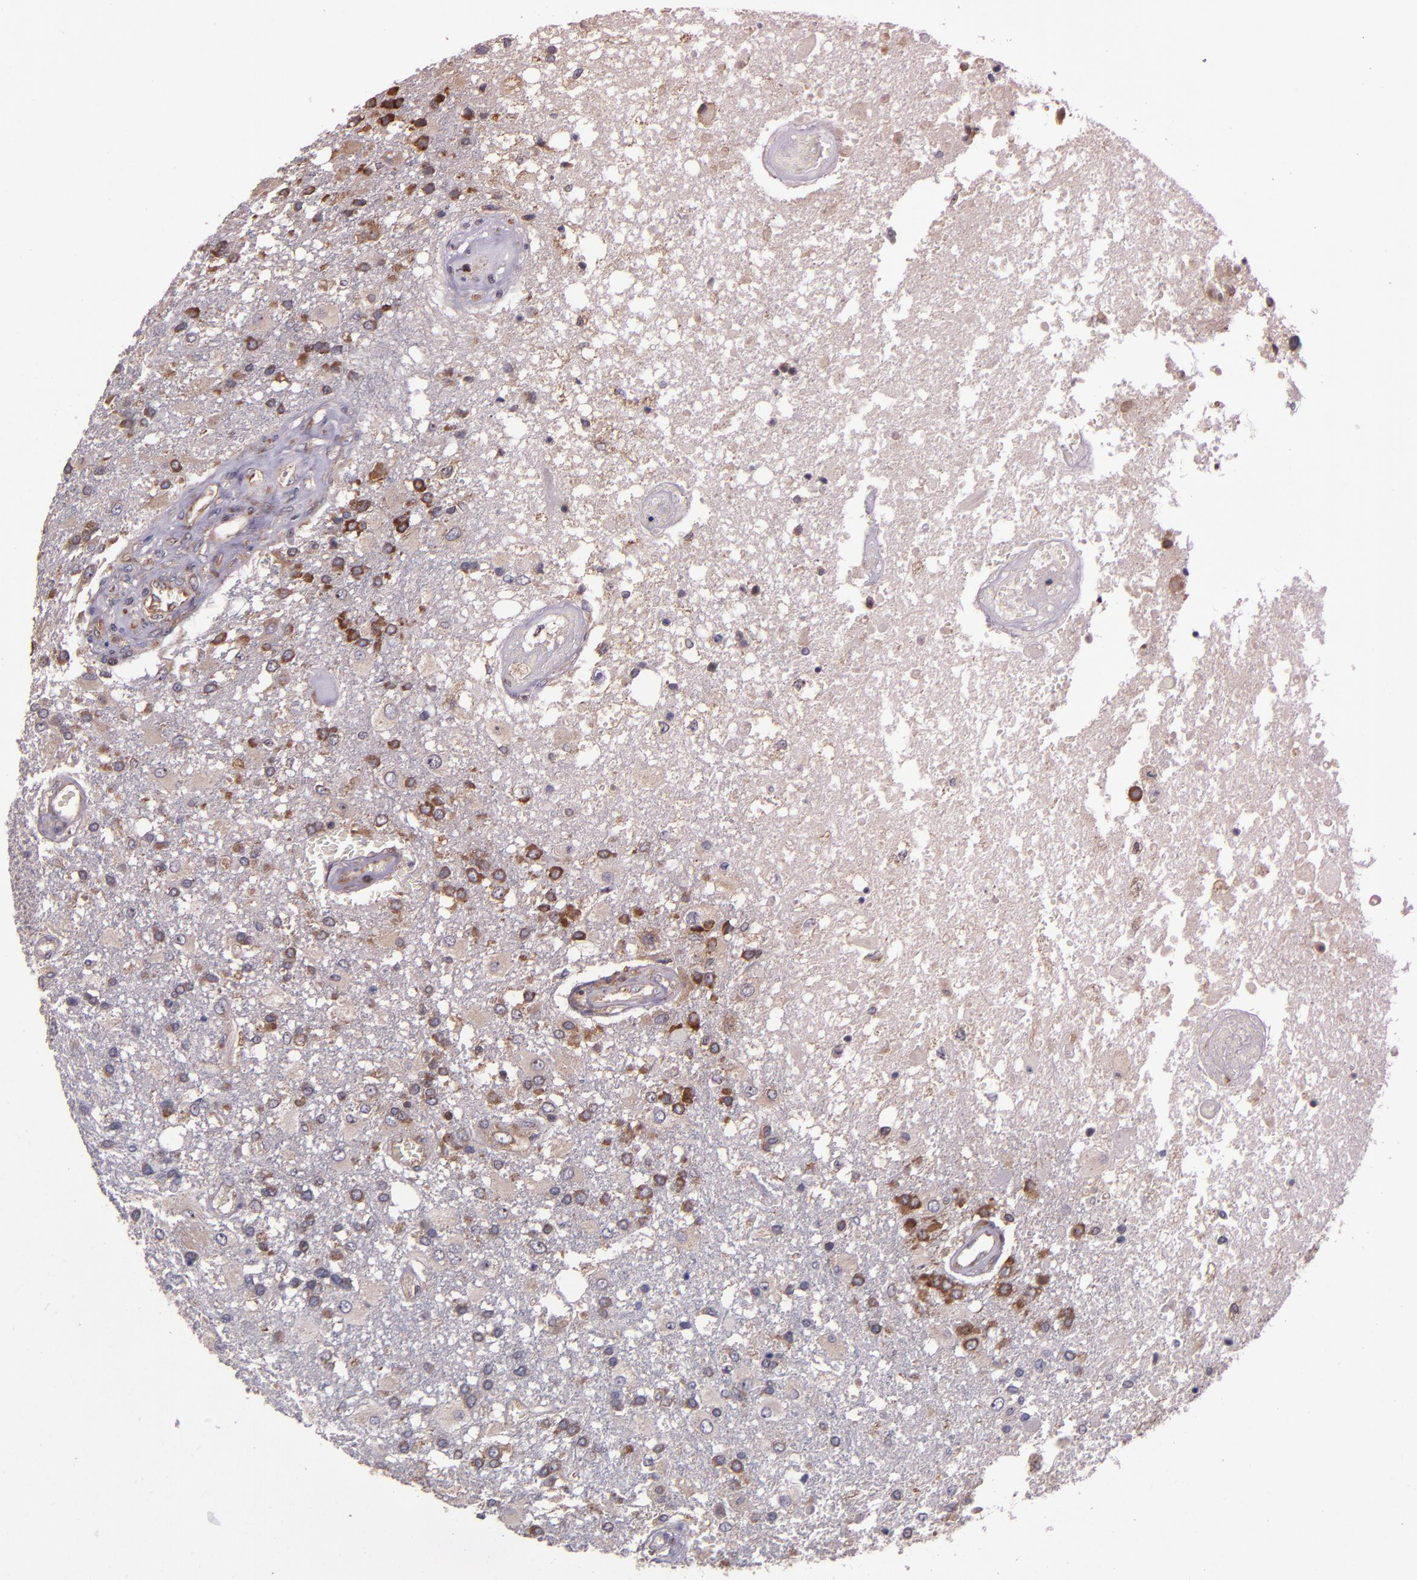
{"staining": {"intensity": "moderate", "quantity": "25%-75%", "location": "cytoplasmic/membranous"}, "tissue": "glioma", "cell_type": "Tumor cells", "image_type": "cancer", "snomed": [{"axis": "morphology", "description": "Glioma, malignant, High grade"}, {"axis": "topography", "description": "Cerebral cortex"}], "caption": "A brown stain shows moderate cytoplasmic/membranous positivity of a protein in glioma tumor cells.", "gene": "EIF4ENIF1", "patient": {"sex": "male", "age": 79}}